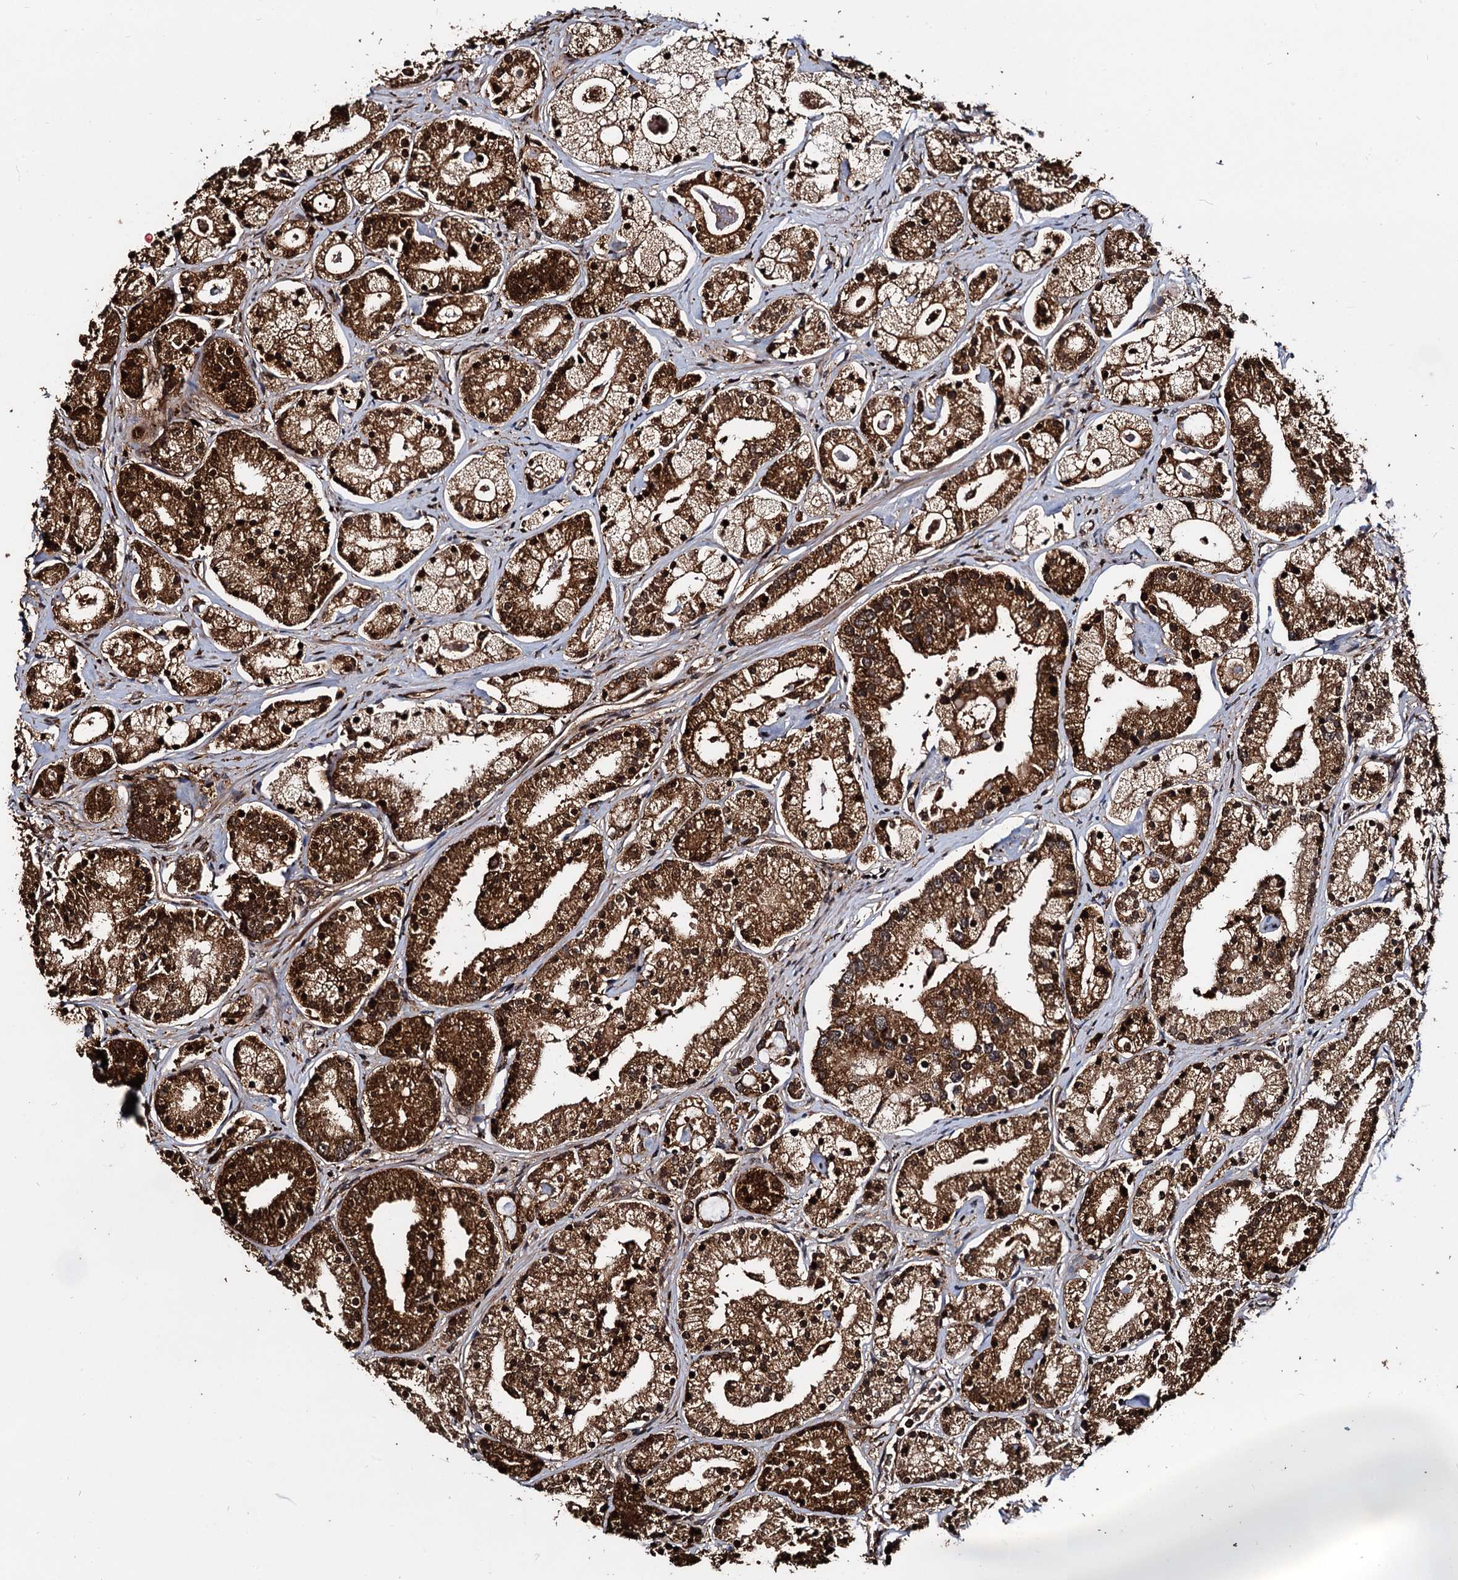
{"staining": {"intensity": "strong", "quantity": ">75%", "location": "cytoplasmic/membranous,nuclear"}, "tissue": "prostate cancer", "cell_type": "Tumor cells", "image_type": "cancer", "snomed": [{"axis": "morphology", "description": "Adenocarcinoma, High grade"}, {"axis": "topography", "description": "Prostate"}], "caption": "Tumor cells display strong cytoplasmic/membranous and nuclear expression in about >75% of cells in prostate cancer.", "gene": "CEP192", "patient": {"sex": "male", "age": 69}}